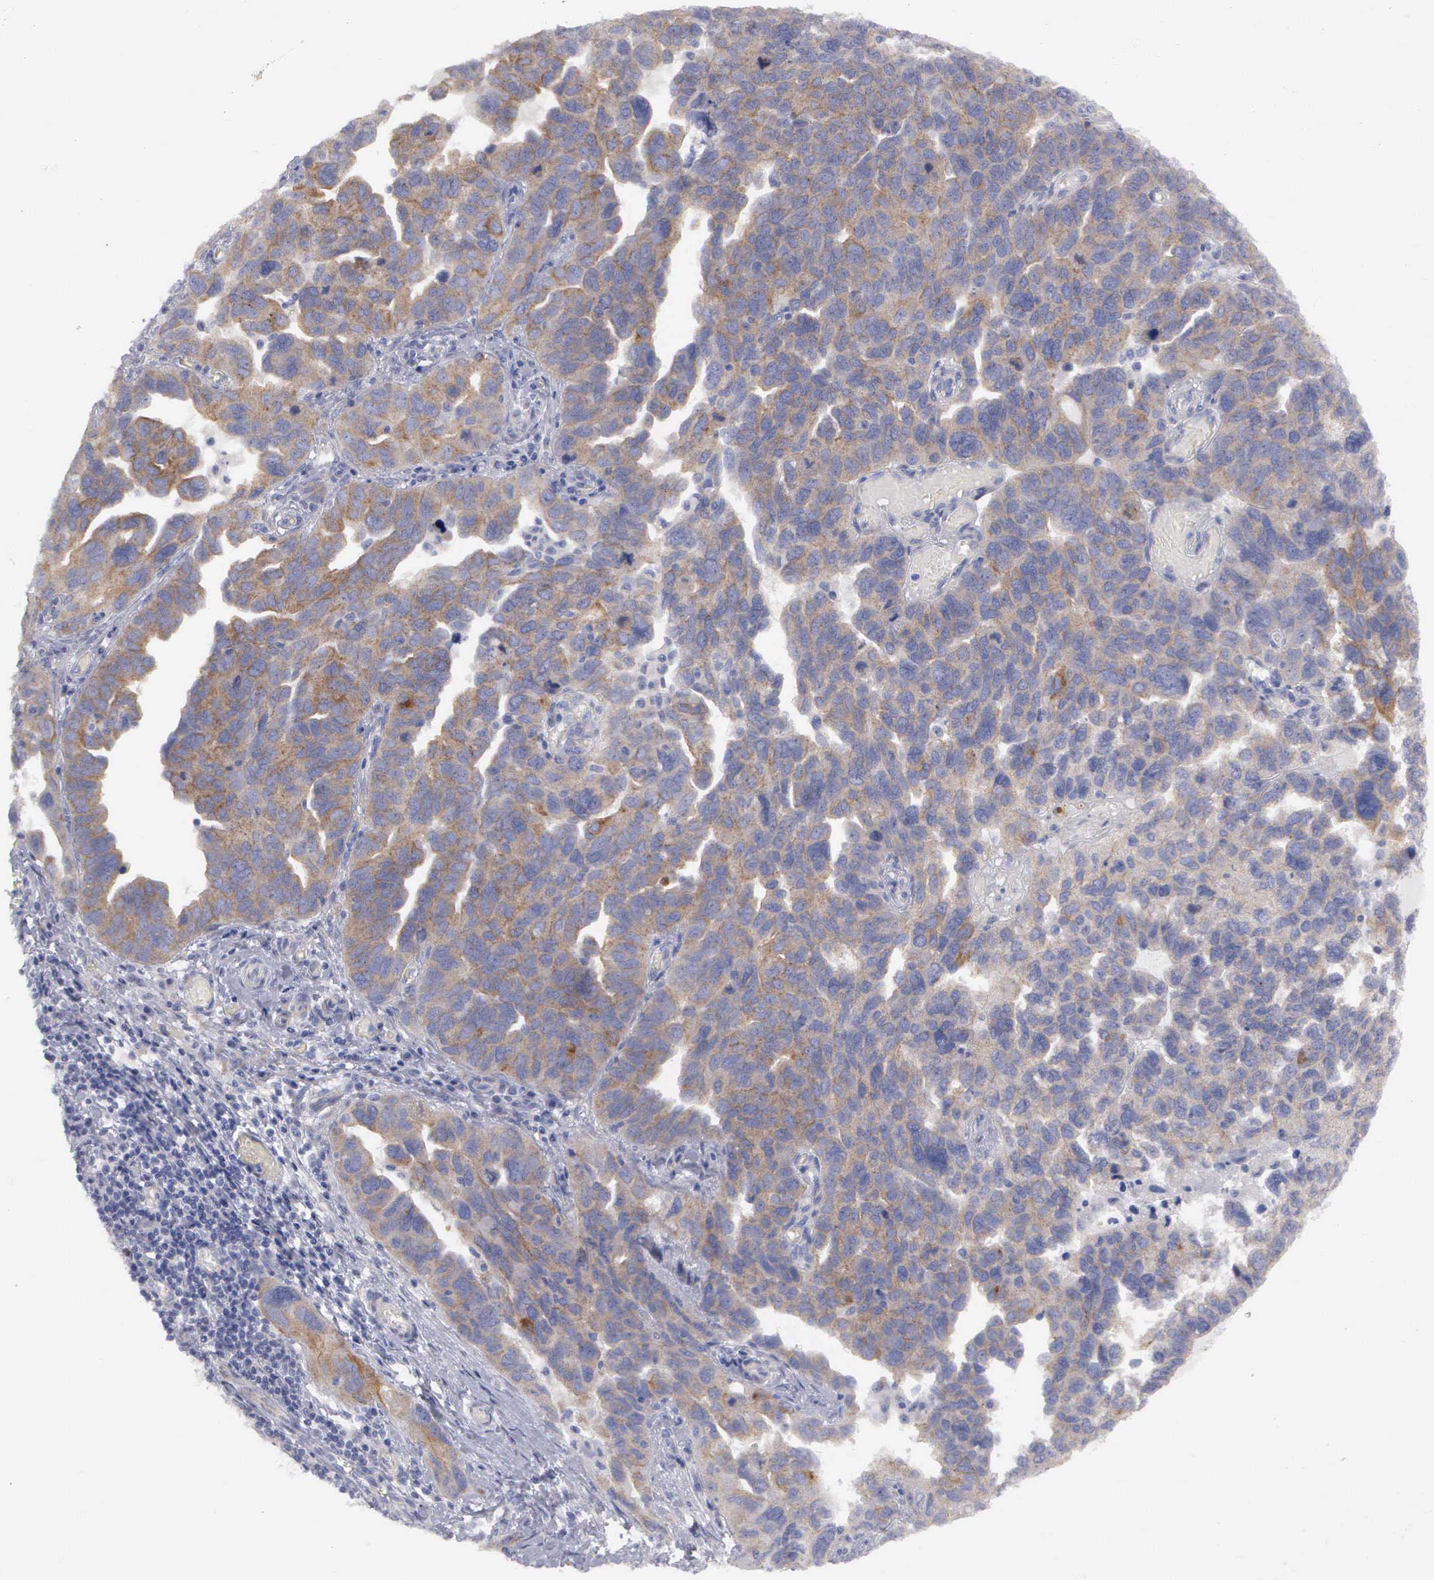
{"staining": {"intensity": "moderate", "quantity": "25%-75%", "location": "cytoplasmic/membranous"}, "tissue": "ovarian cancer", "cell_type": "Tumor cells", "image_type": "cancer", "snomed": [{"axis": "morphology", "description": "Cystadenocarcinoma, serous, NOS"}, {"axis": "topography", "description": "Ovary"}], "caption": "The immunohistochemical stain labels moderate cytoplasmic/membranous expression in tumor cells of serous cystadenocarcinoma (ovarian) tissue.", "gene": "CEP170B", "patient": {"sex": "female", "age": 64}}